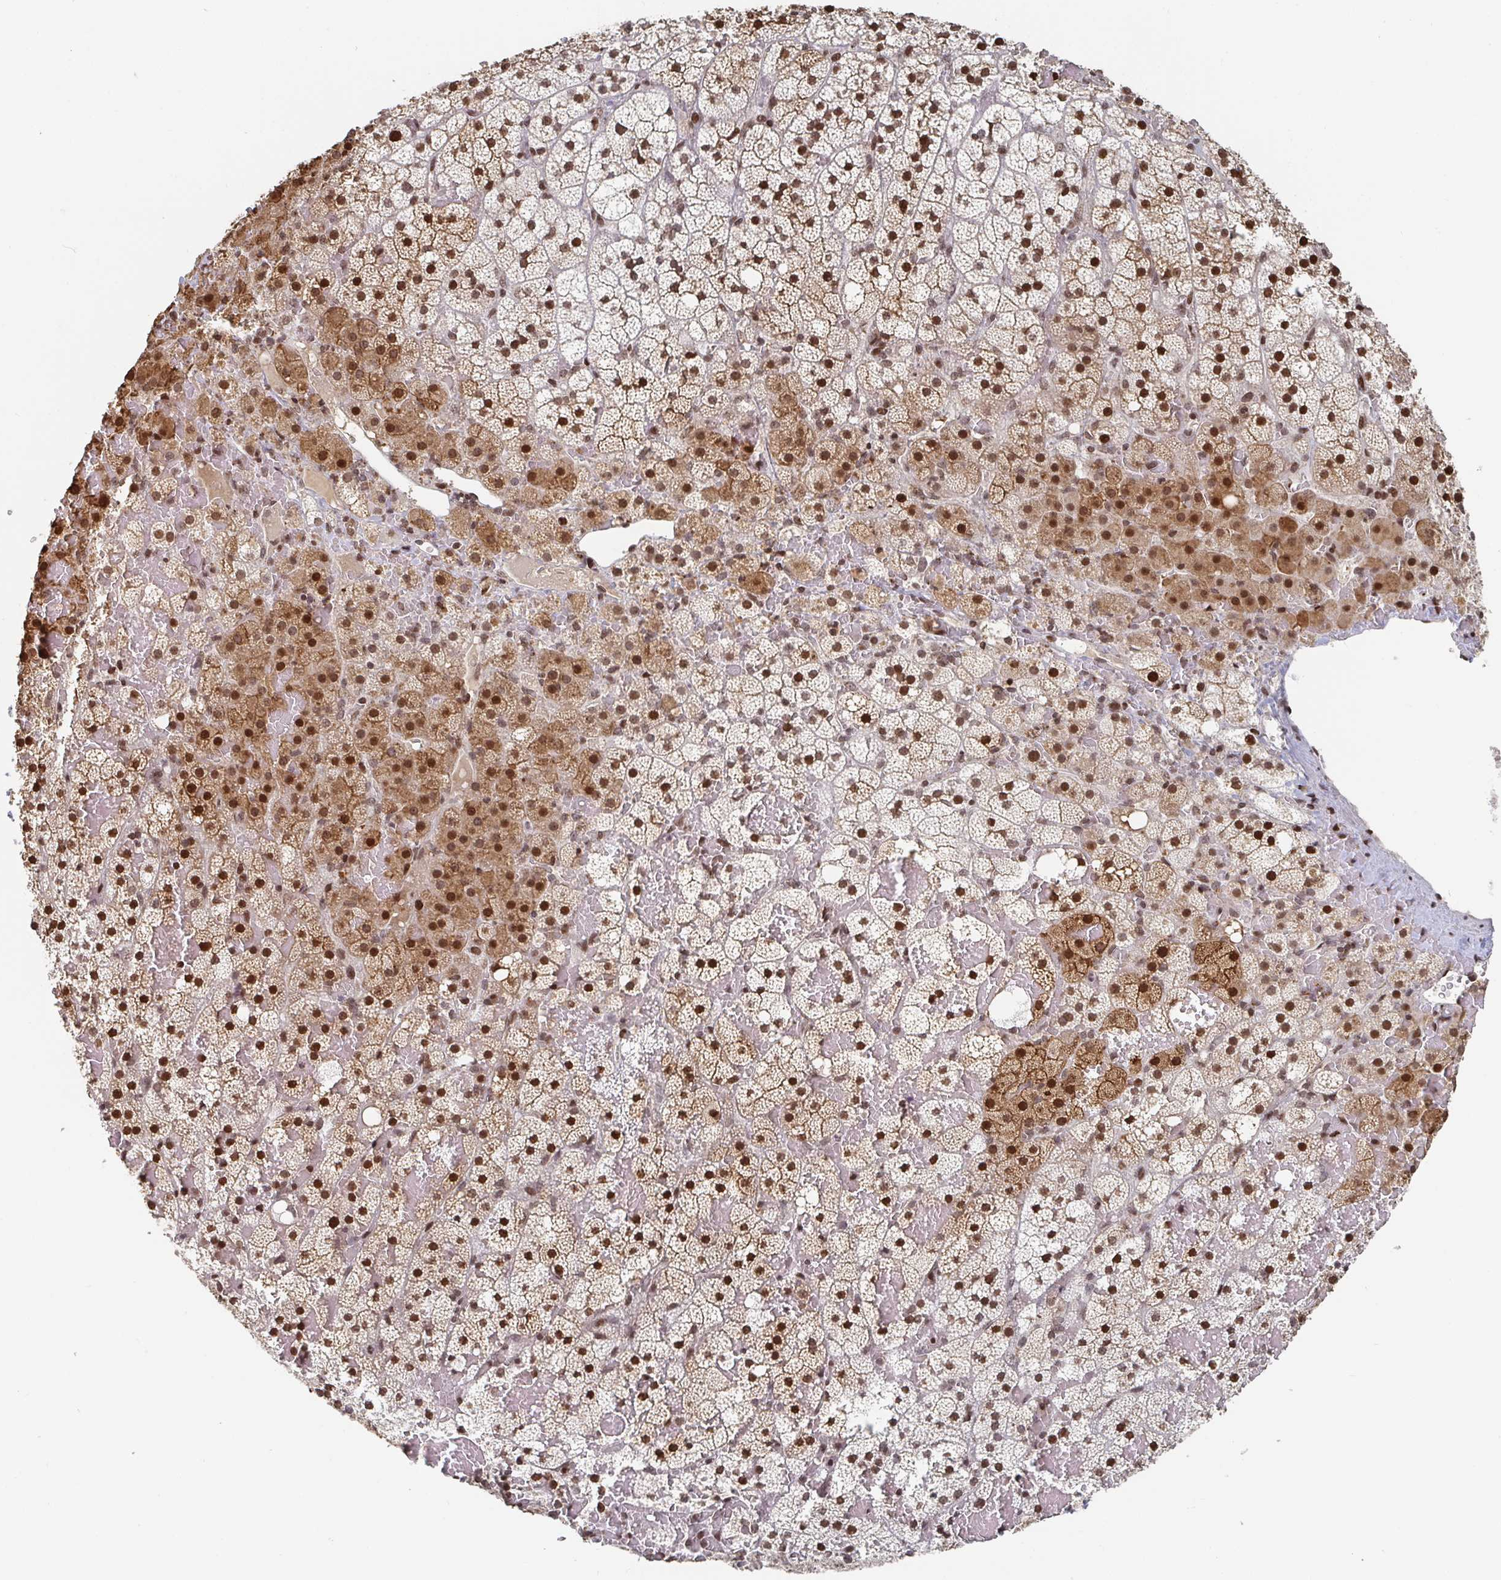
{"staining": {"intensity": "strong", "quantity": ">75%", "location": "nuclear"}, "tissue": "adrenal gland", "cell_type": "Glandular cells", "image_type": "normal", "snomed": [{"axis": "morphology", "description": "Normal tissue, NOS"}, {"axis": "topography", "description": "Adrenal gland"}], "caption": "Glandular cells reveal strong nuclear expression in about >75% of cells in benign adrenal gland. (DAB (3,3'-diaminobenzidine) = brown stain, brightfield microscopy at high magnification).", "gene": "ZDHHC12", "patient": {"sex": "male", "age": 53}}